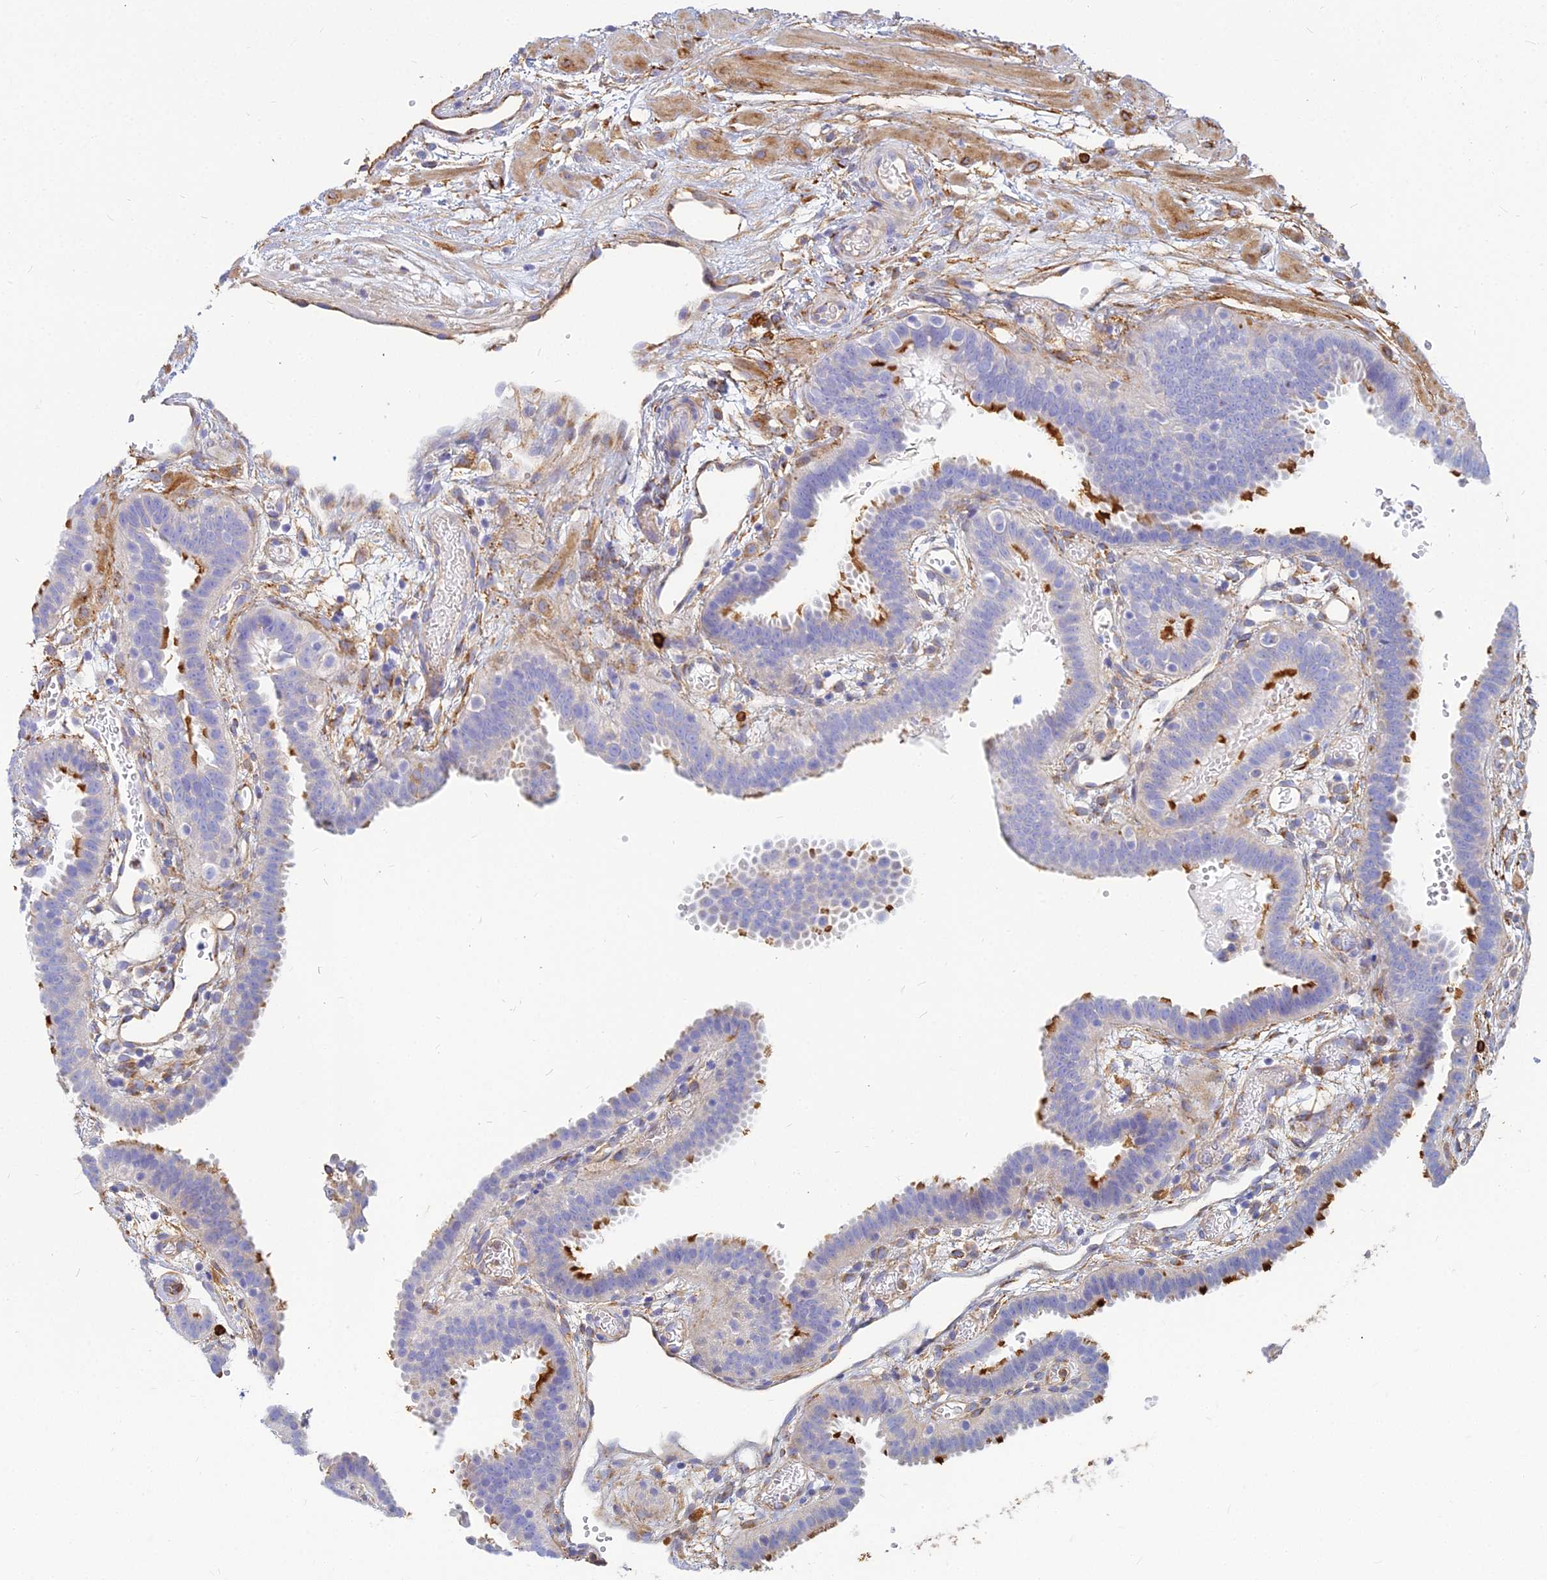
{"staining": {"intensity": "strong", "quantity": "<25%", "location": "cytoplasmic/membranous"}, "tissue": "fallopian tube", "cell_type": "Glandular cells", "image_type": "normal", "snomed": [{"axis": "morphology", "description": "Normal tissue, NOS"}, {"axis": "topography", "description": "Fallopian tube"}], "caption": "The histopathology image reveals staining of unremarkable fallopian tube, revealing strong cytoplasmic/membranous protein expression (brown color) within glandular cells. (DAB IHC, brown staining for protein, blue staining for nuclei).", "gene": "VAT1", "patient": {"sex": "female", "age": 37}}